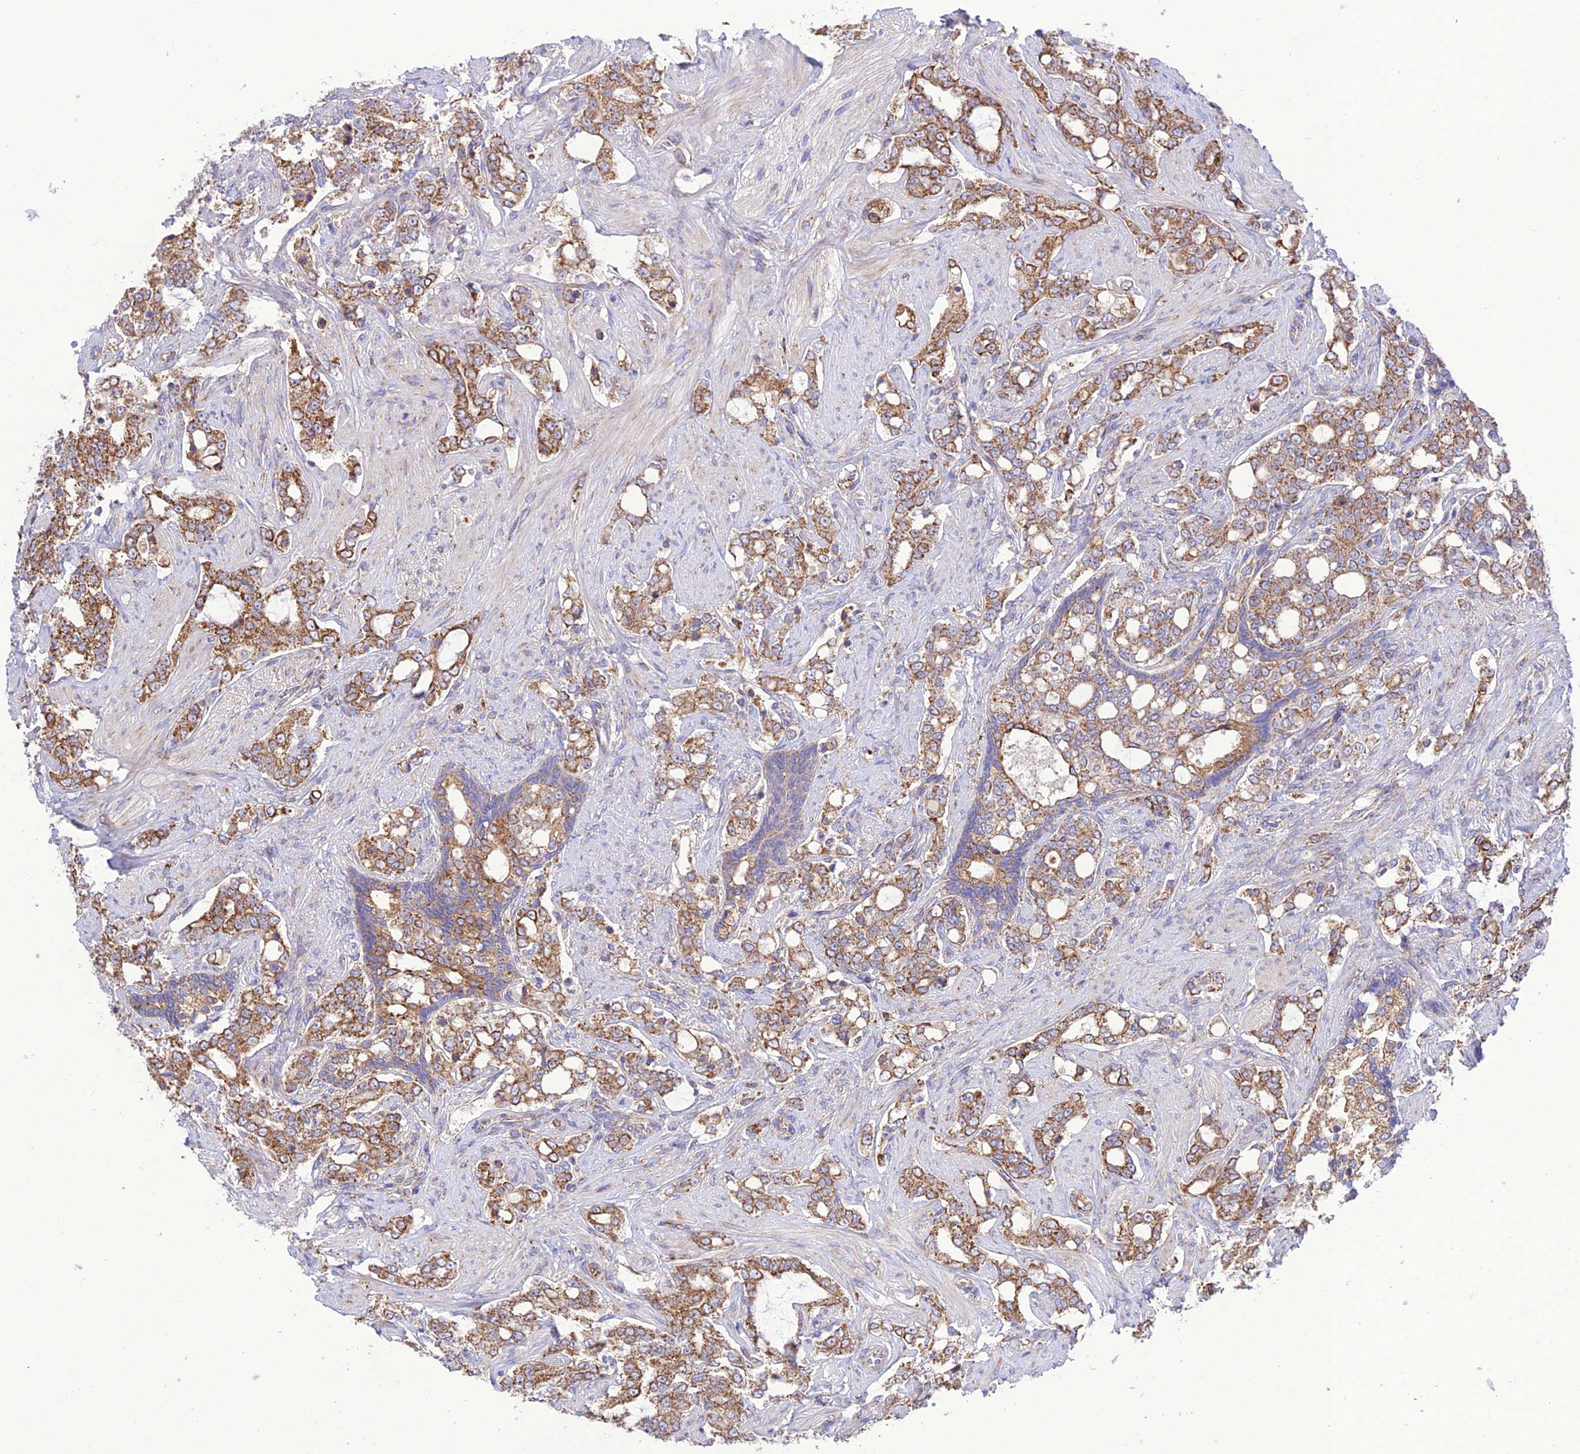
{"staining": {"intensity": "moderate", "quantity": ">75%", "location": "cytoplasmic/membranous"}, "tissue": "prostate cancer", "cell_type": "Tumor cells", "image_type": "cancer", "snomed": [{"axis": "morphology", "description": "Adenocarcinoma, High grade"}, {"axis": "topography", "description": "Prostate"}], "caption": "There is medium levels of moderate cytoplasmic/membranous expression in tumor cells of prostate high-grade adenocarcinoma, as demonstrated by immunohistochemical staining (brown color).", "gene": "UAP1L1", "patient": {"sex": "male", "age": 64}}